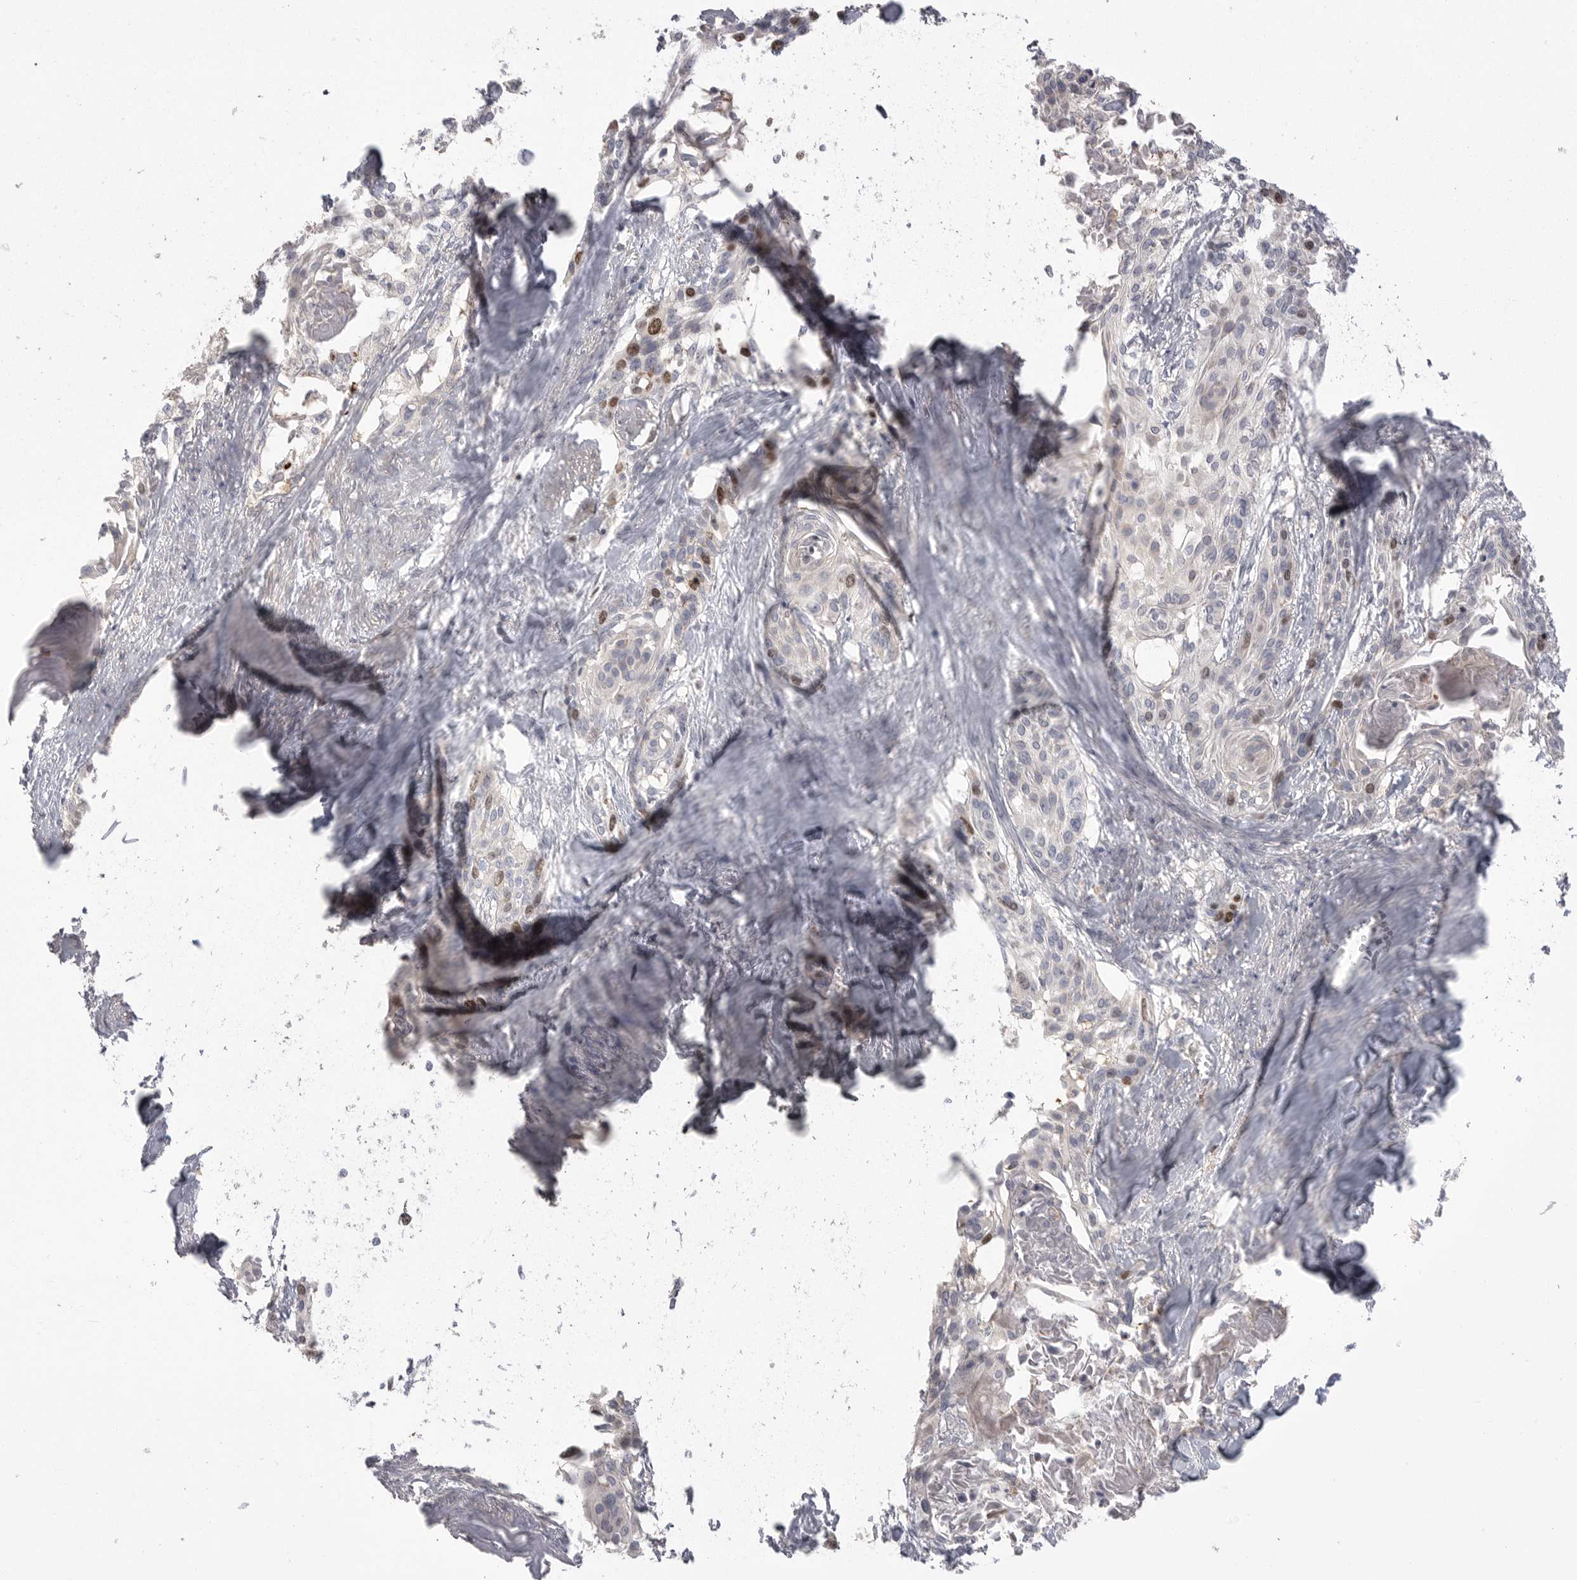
{"staining": {"intensity": "moderate", "quantity": "<25%", "location": "nuclear"}, "tissue": "cervical cancer", "cell_type": "Tumor cells", "image_type": "cancer", "snomed": [{"axis": "morphology", "description": "Squamous cell carcinoma, NOS"}, {"axis": "topography", "description": "Cervix"}], "caption": "Cervical cancer (squamous cell carcinoma) stained for a protein displays moderate nuclear positivity in tumor cells. (DAB (3,3'-diaminobenzidine) = brown stain, brightfield microscopy at high magnification).", "gene": "TOP2A", "patient": {"sex": "female", "age": 57}}